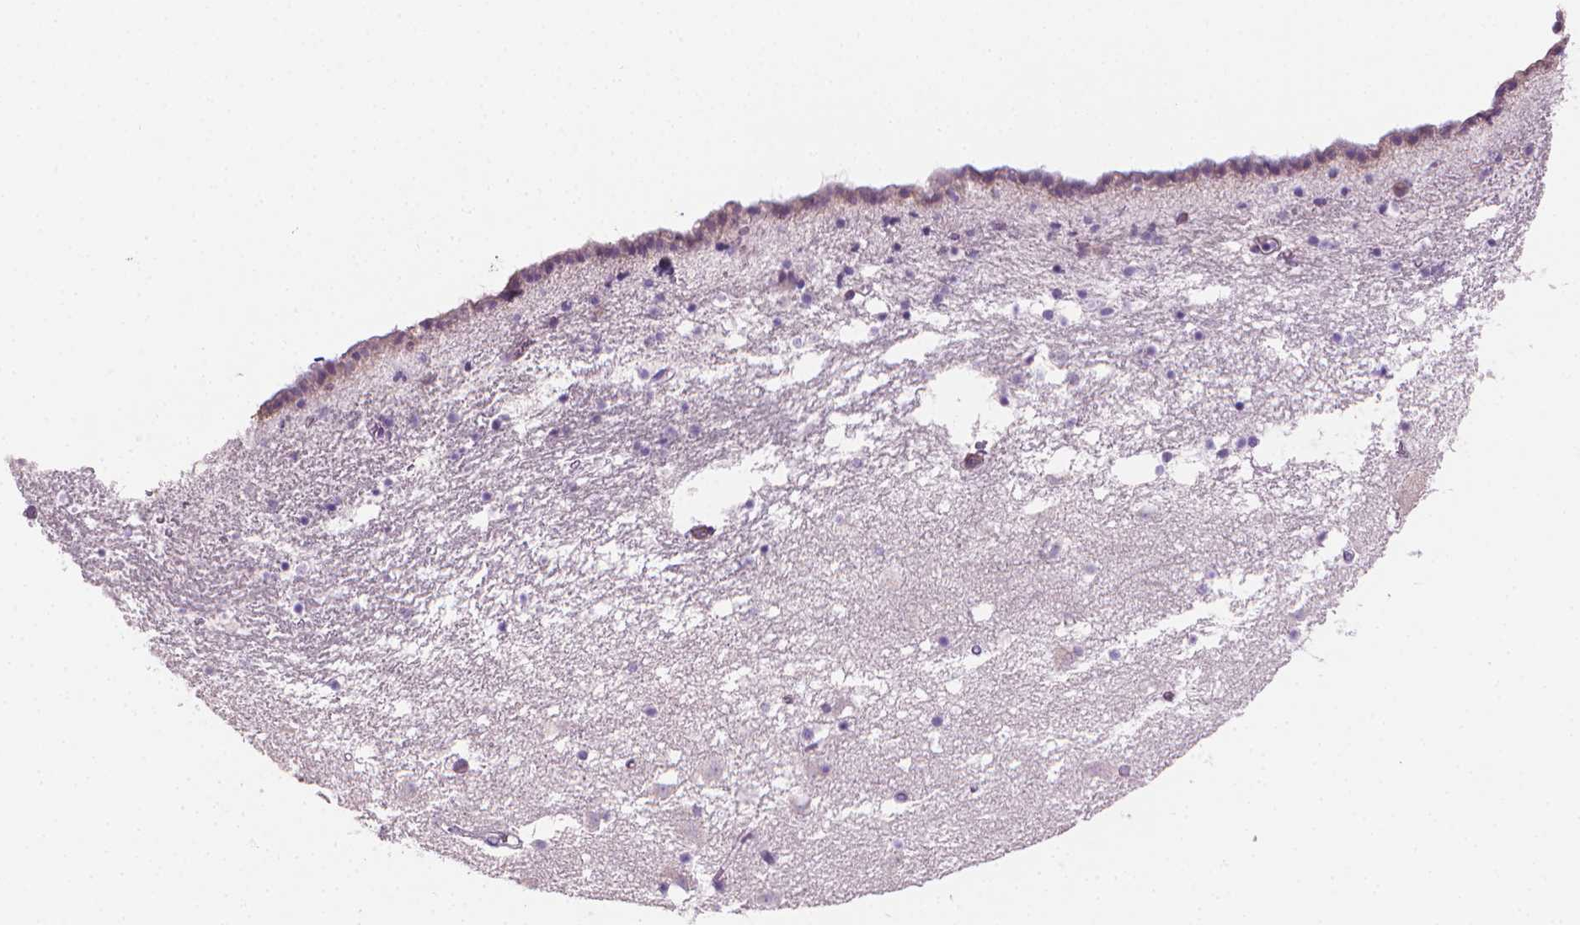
{"staining": {"intensity": "negative", "quantity": "none", "location": "none"}, "tissue": "caudate", "cell_type": "Glial cells", "image_type": "normal", "snomed": [{"axis": "morphology", "description": "Normal tissue, NOS"}, {"axis": "topography", "description": "Lateral ventricle wall"}], "caption": "Immunohistochemistry image of benign caudate: human caudate stained with DAB shows no significant protein staining in glial cells.", "gene": "GSDMA", "patient": {"sex": "female", "age": 42}}